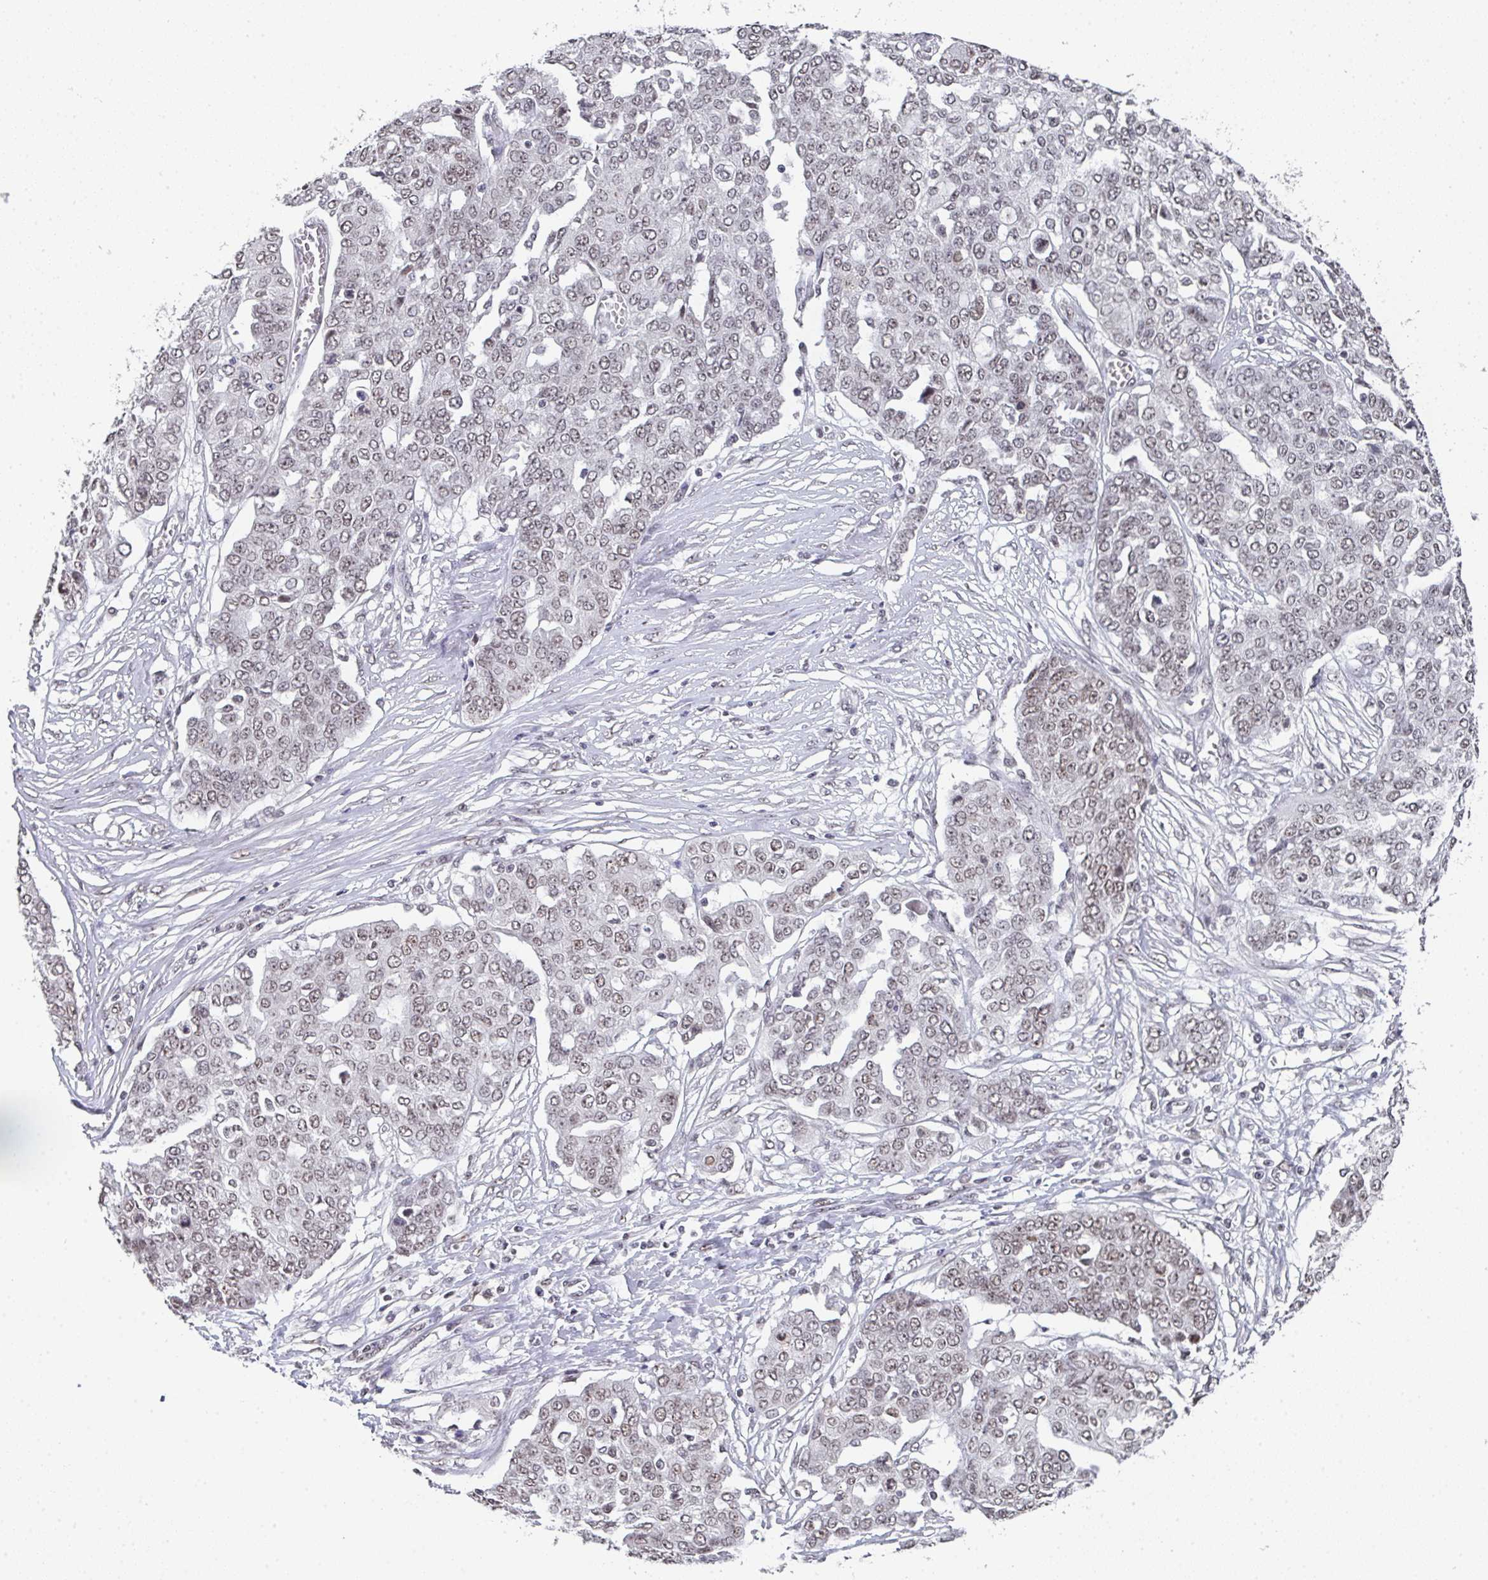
{"staining": {"intensity": "weak", "quantity": ">75%", "location": "nuclear"}, "tissue": "ovarian cancer", "cell_type": "Tumor cells", "image_type": "cancer", "snomed": [{"axis": "morphology", "description": "Cystadenocarcinoma, serous, NOS"}, {"axis": "topography", "description": "Soft tissue"}, {"axis": "topography", "description": "Ovary"}], "caption": "A high-resolution image shows IHC staining of serous cystadenocarcinoma (ovarian), which displays weak nuclear positivity in about >75% of tumor cells.", "gene": "DKC1", "patient": {"sex": "female", "age": 57}}